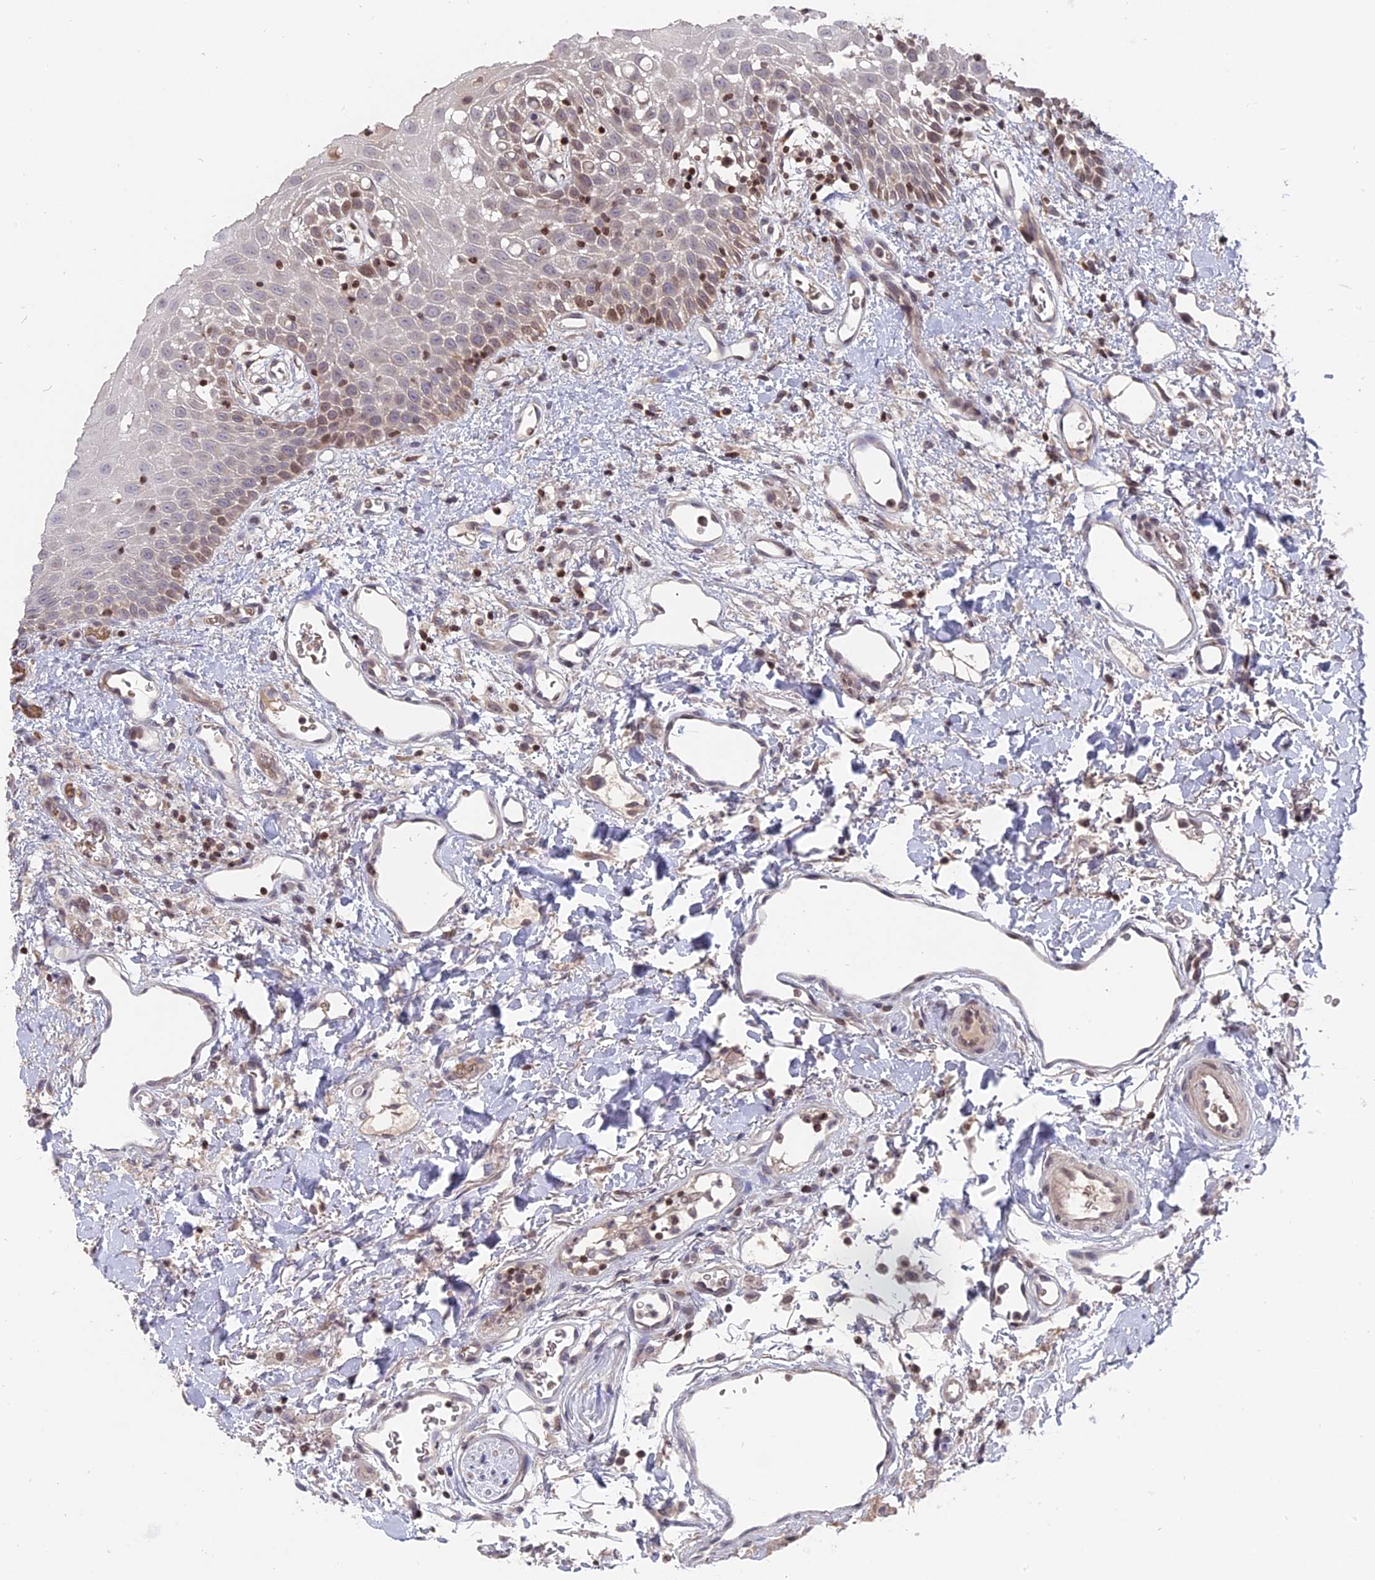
{"staining": {"intensity": "weak", "quantity": "<25%", "location": "nuclear"}, "tissue": "oral mucosa", "cell_type": "Squamous epithelial cells", "image_type": "normal", "snomed": [{"axis": "morphology", "description": "Normal tissue, NOS"}, {"axis": "topography", "description": "Oral tissue"}], "caption": "Oral mucosa stained for a protein using immunohistochemistry (IHC) exhibits no staining squamous epithelial cells.", "gene": "NR1H3", "patient": {"sex": "female", "age": 70}}